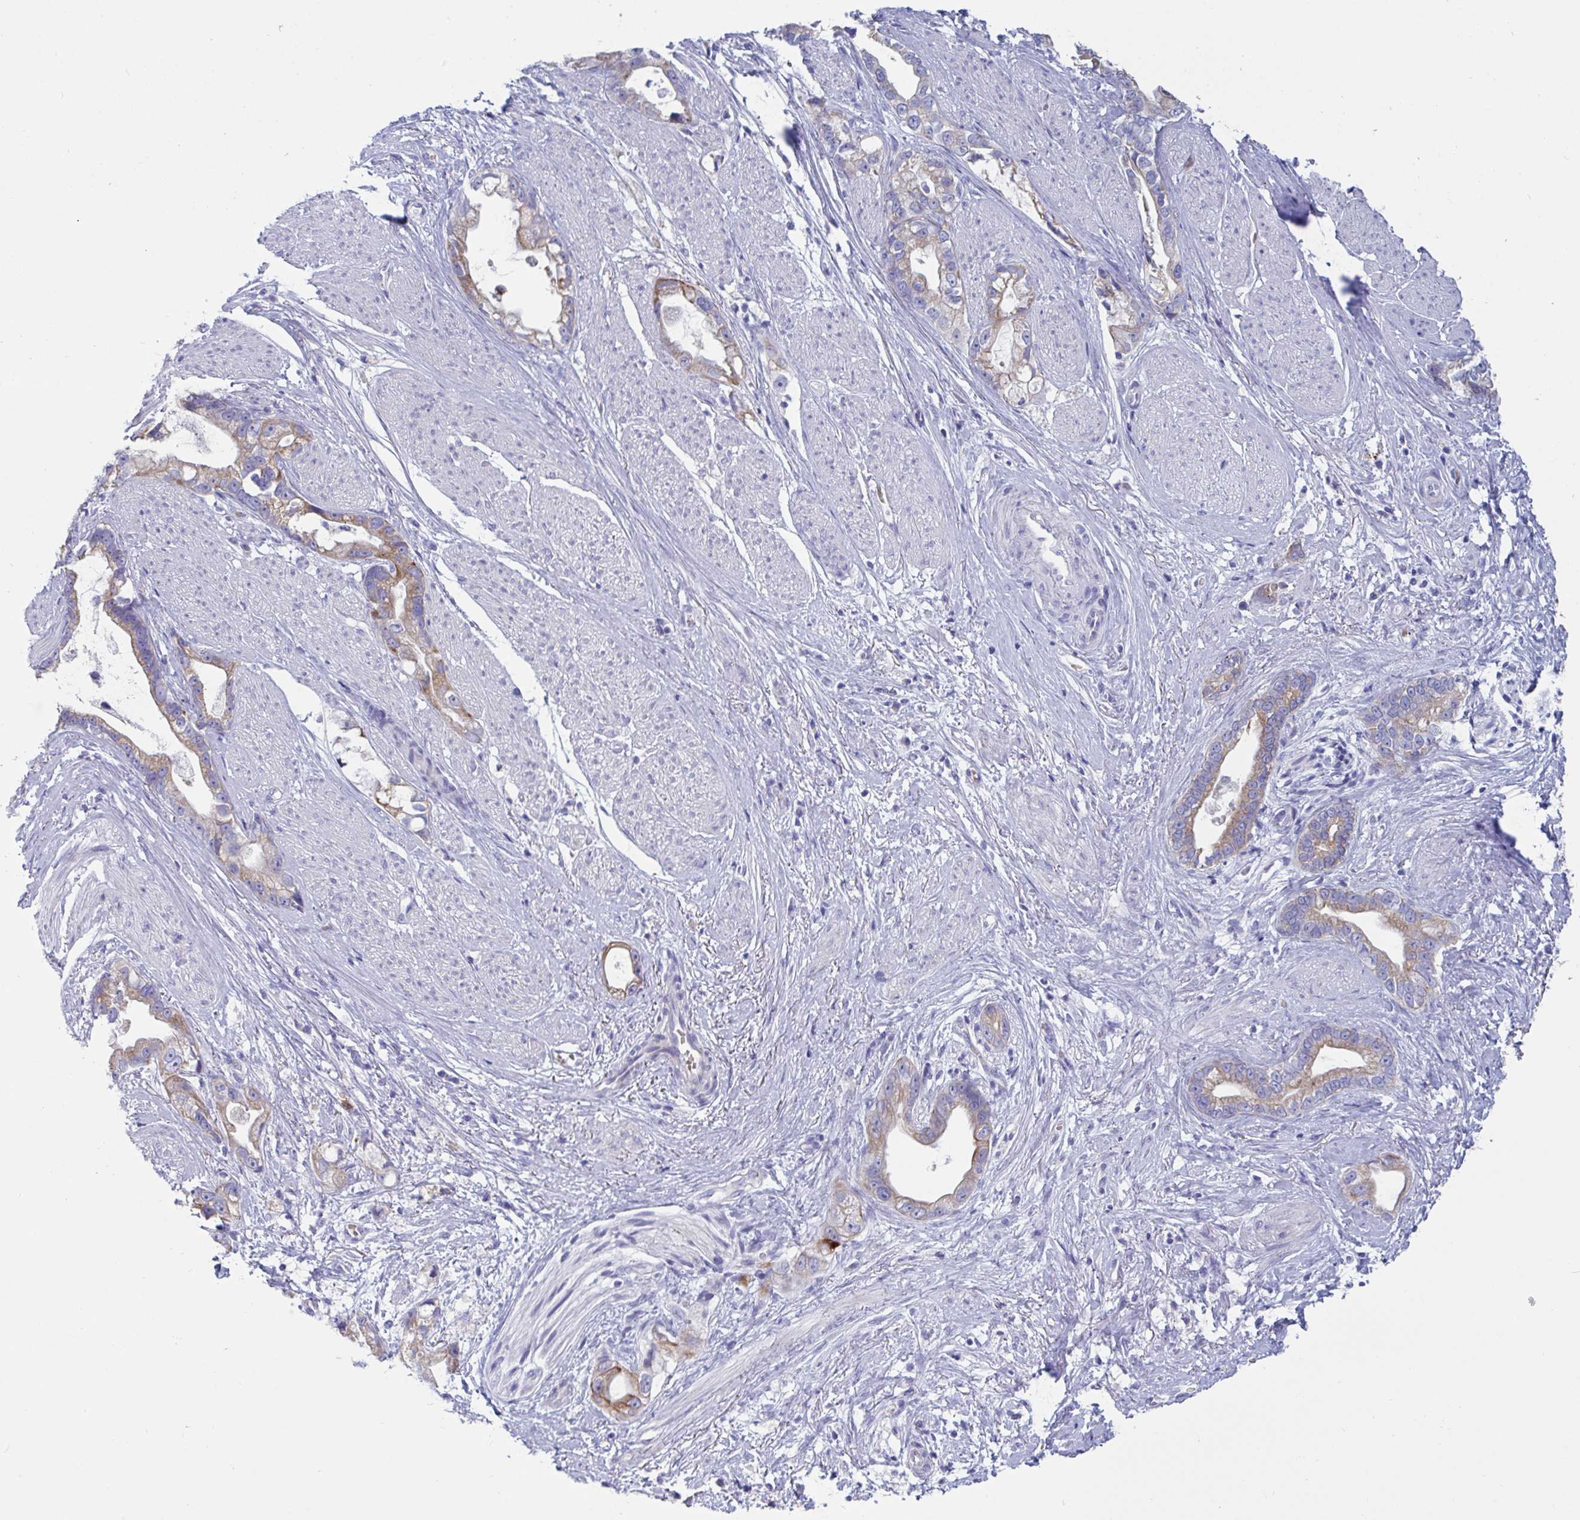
{"staining": {"intensity": "moderate", "quantity": "25%-75%", "location": "cytoplasmic/membranous"}, "tissue": "stomach cancer", "cell_type": "Tumor cells", "image_type": "cancer", "snomed": [{"axis": "morphology", "description": "Adenocarcinoma, NOS"}, {"axis": "topography", "description": "Stomach"}], "caption": "High-power microscopy captured an immunohistochemistry micrograph of stomach cancer (adenocarcinoma), revealing moderate cytoplasmic/membranous expression in about 25%-75% of tumor cells. (IHC, brightfield microscopy, high magnification).", "gene": "TAS2R38", "patient": {"sex": "male", "age": 55}}